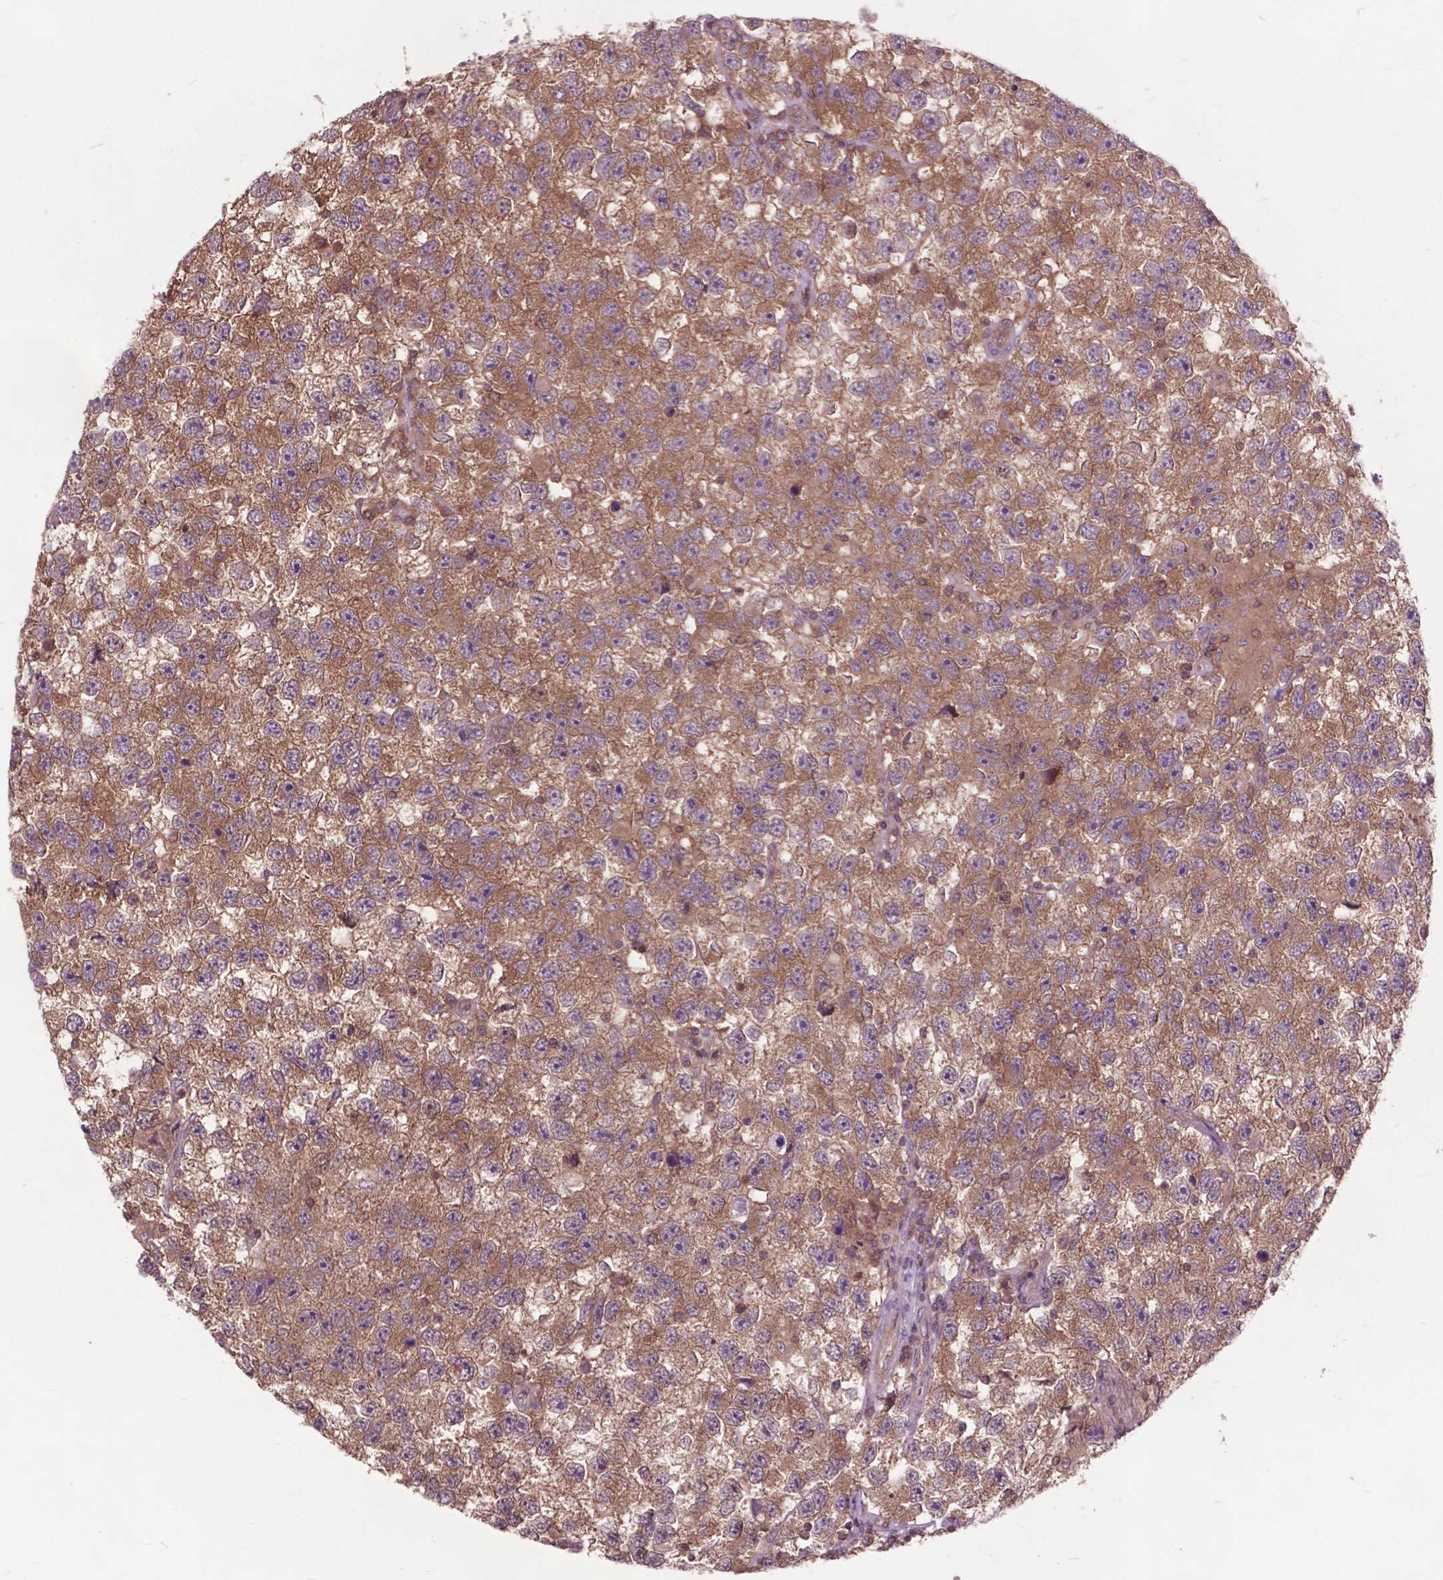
{"staining": {"intensity": "moderate", "quantity": ">75%", "location": "cytoplasmic/membranous"}, "tissue": "testis cancer", "cell_type": "Tumor cells", "image_type": "cancer", "snomed": [{"axis": "morphology", "description": "Seminoma, NOS"}, {"axis": "topography", "description": "Testis"}], "caption": "A brown stain labels moderate cytoplasmic/membranous expression of a protein in human seminoma (testis) tumor cells.", "gene": "ARAF", "patient": {"sex": "male", "age": 26}}